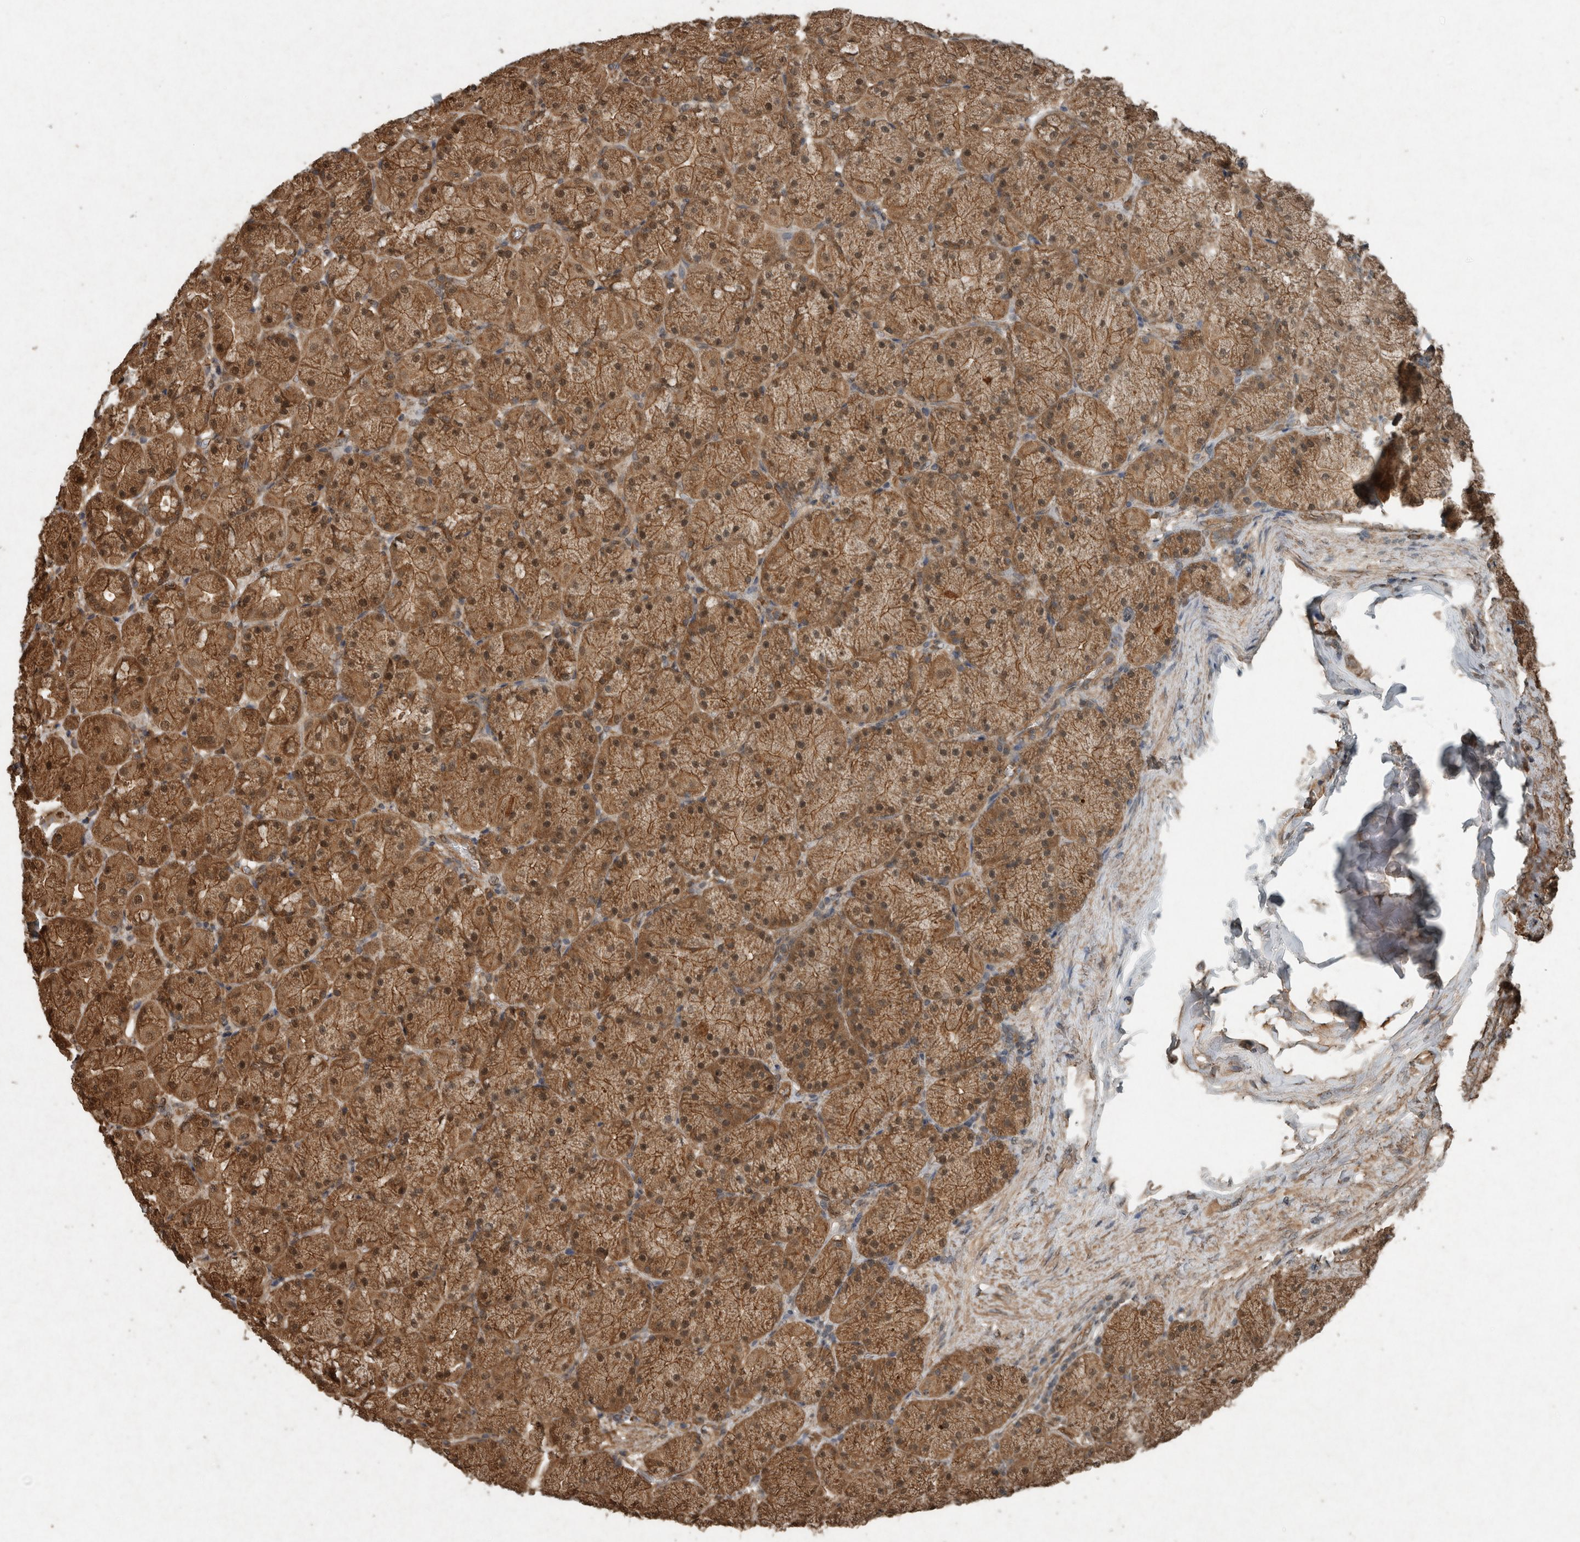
{"staining": {"intensity": "moderate", "quantity": ">75%", "location": "cytoplasmic/membranous,nuclear"}, "tissue": "stomach", "cell_type": "Glandular cells", "image_type": "normal", "snomed": [{"axis": "morphology", "description": "Normal tissue, NOS"}, {"axis": "topography", "description": "Stomach, upper"}], "caption": "Stomach stained for a protein demonstrates moderate cytoplasmic/membranous,nuclear positivity in glandular cells. The protein of interest is stained brown, and the nuclei are stained in blue (DAB (3,3'-diaminobenzidine) IHC with brightfield microscopy, high magnification).", "gene": "ARHGEF12", "patient": {"sex": "female", "age": 56}}